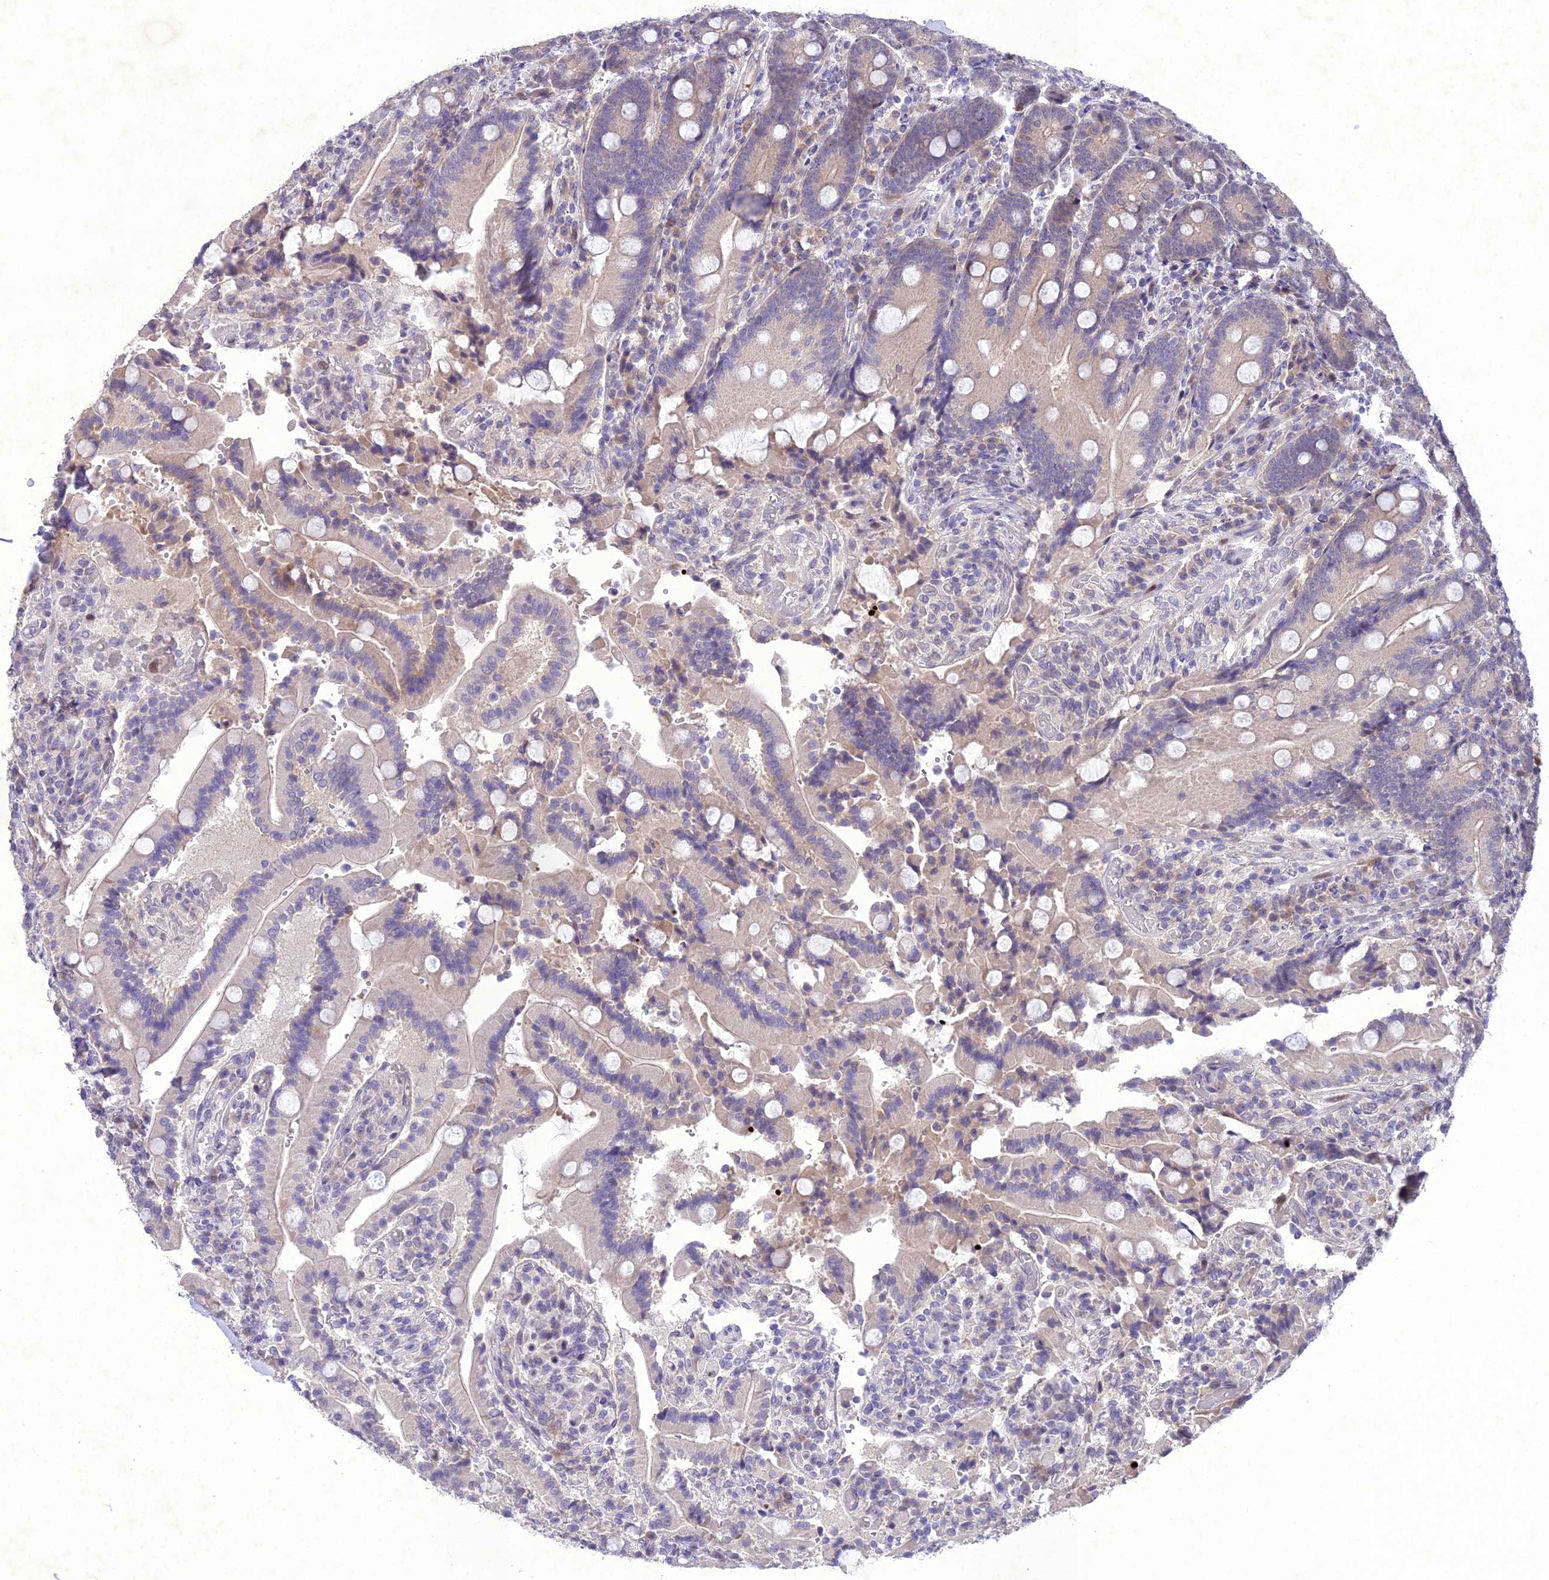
{"staining": {"intensity": "moderate", "quantity": "25%-75%", "location": "cytoplasmic/membranous,nuclear"}, "tissue": "duodenum", "cell_type": "Glandular cells", "image_type": "normal", "snomed": [{"axis": "morphology", "description": "Normal tissue, NOS"}, {"axis": "topography", "description": "Duodenum"}], "caption": "Protein expression analysis of normal human duodenum reveals moderate cytoplasmic/membranous,nuclear expression in approximately 25%-75% of glandular cells.", "gene": "ANKRD52", "patient": {"sex": "female", "age": 62}}